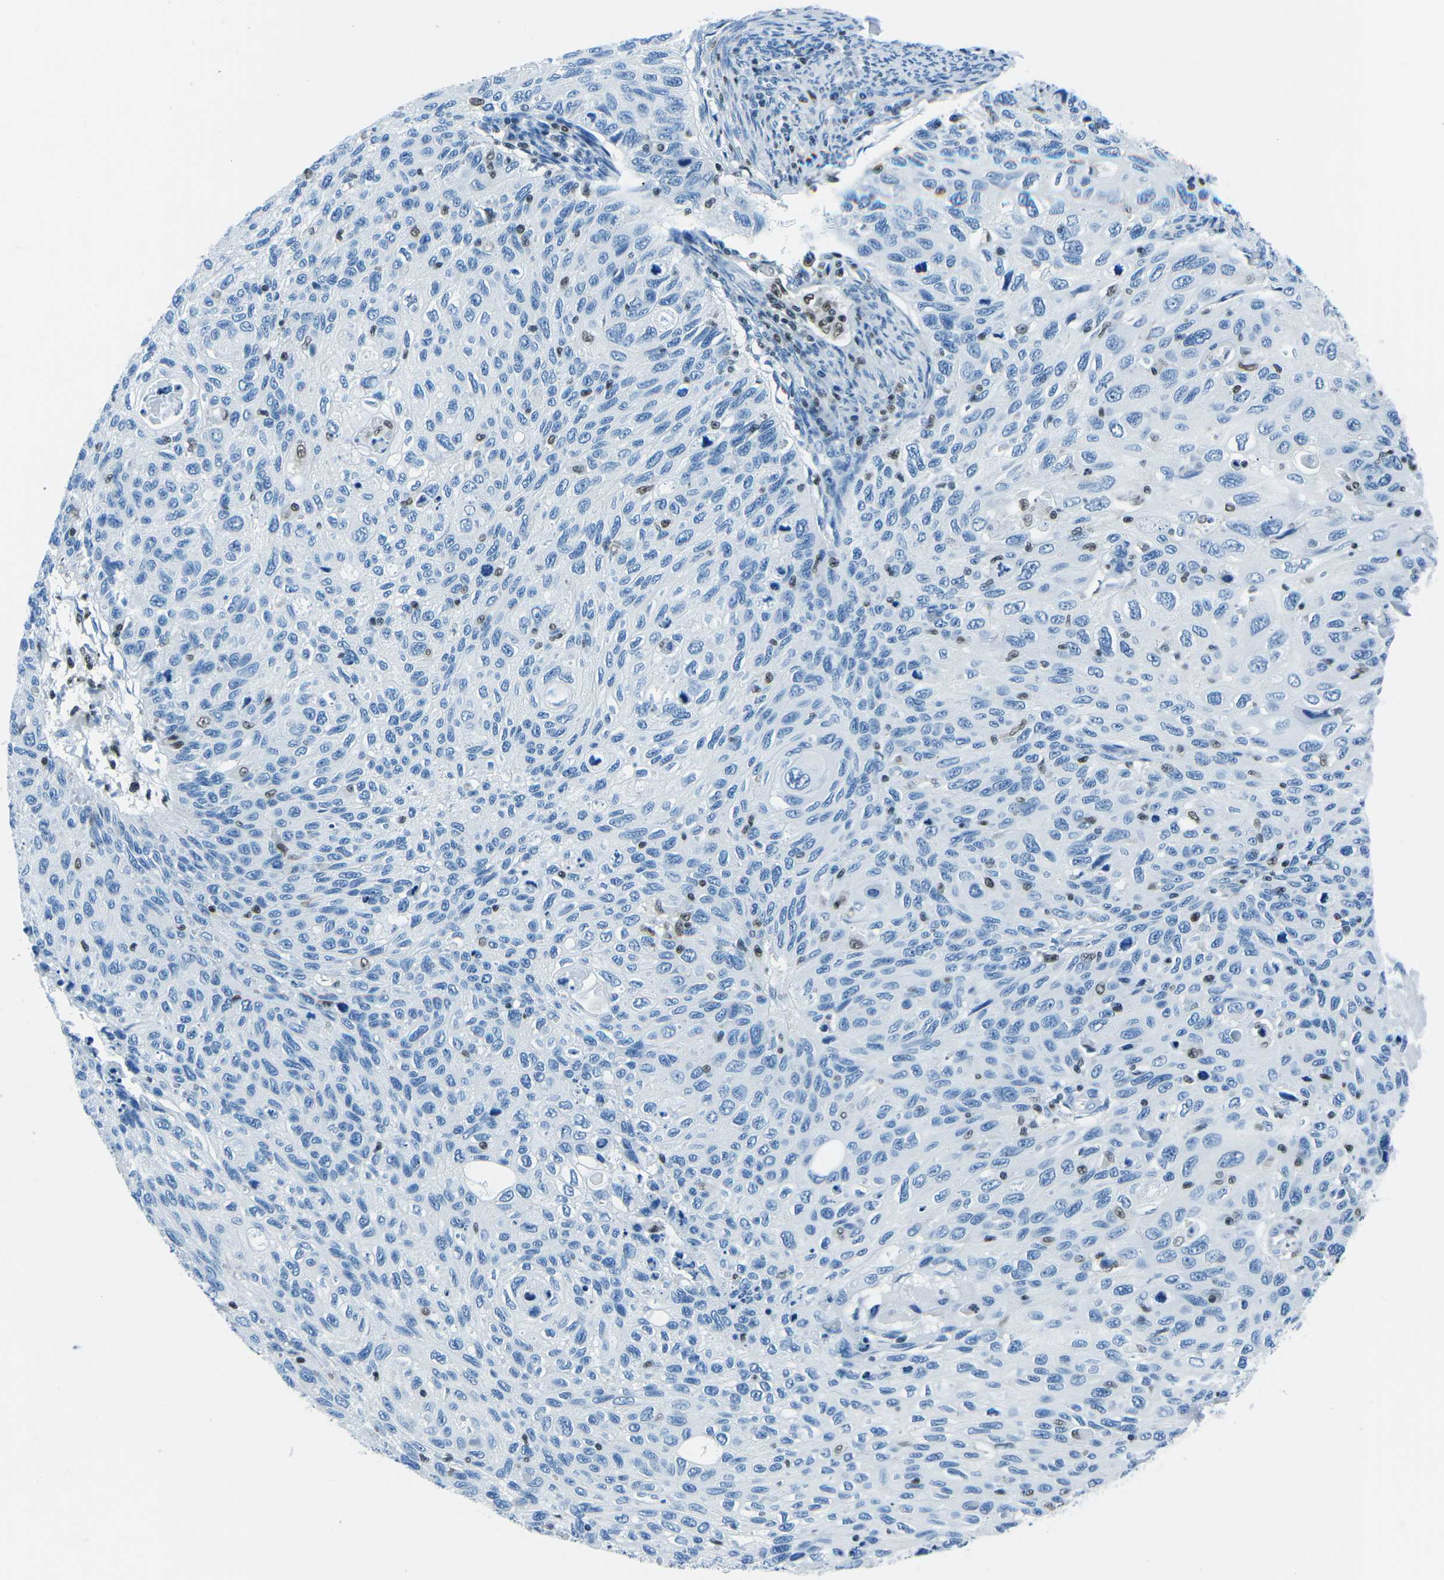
{"staining": {"intensity": "negative", "quantity": "none", "location": "none"}, "tissue": "cervical cancer", "cell_type": "Tumor cells", "image_type": "cancer", "snomed": [{"axis": "morphology", "description": "Squamous cell carcinoma, NOS"}, {"axis": "topography", "description": "Cervix"}], "caption": "Immunohistochemistry of squamous cell carcinoma (cervical) reveals no expression in tumor cells.", "gene": "CELF2", "patient": {"sex": "female", "age": 70}}